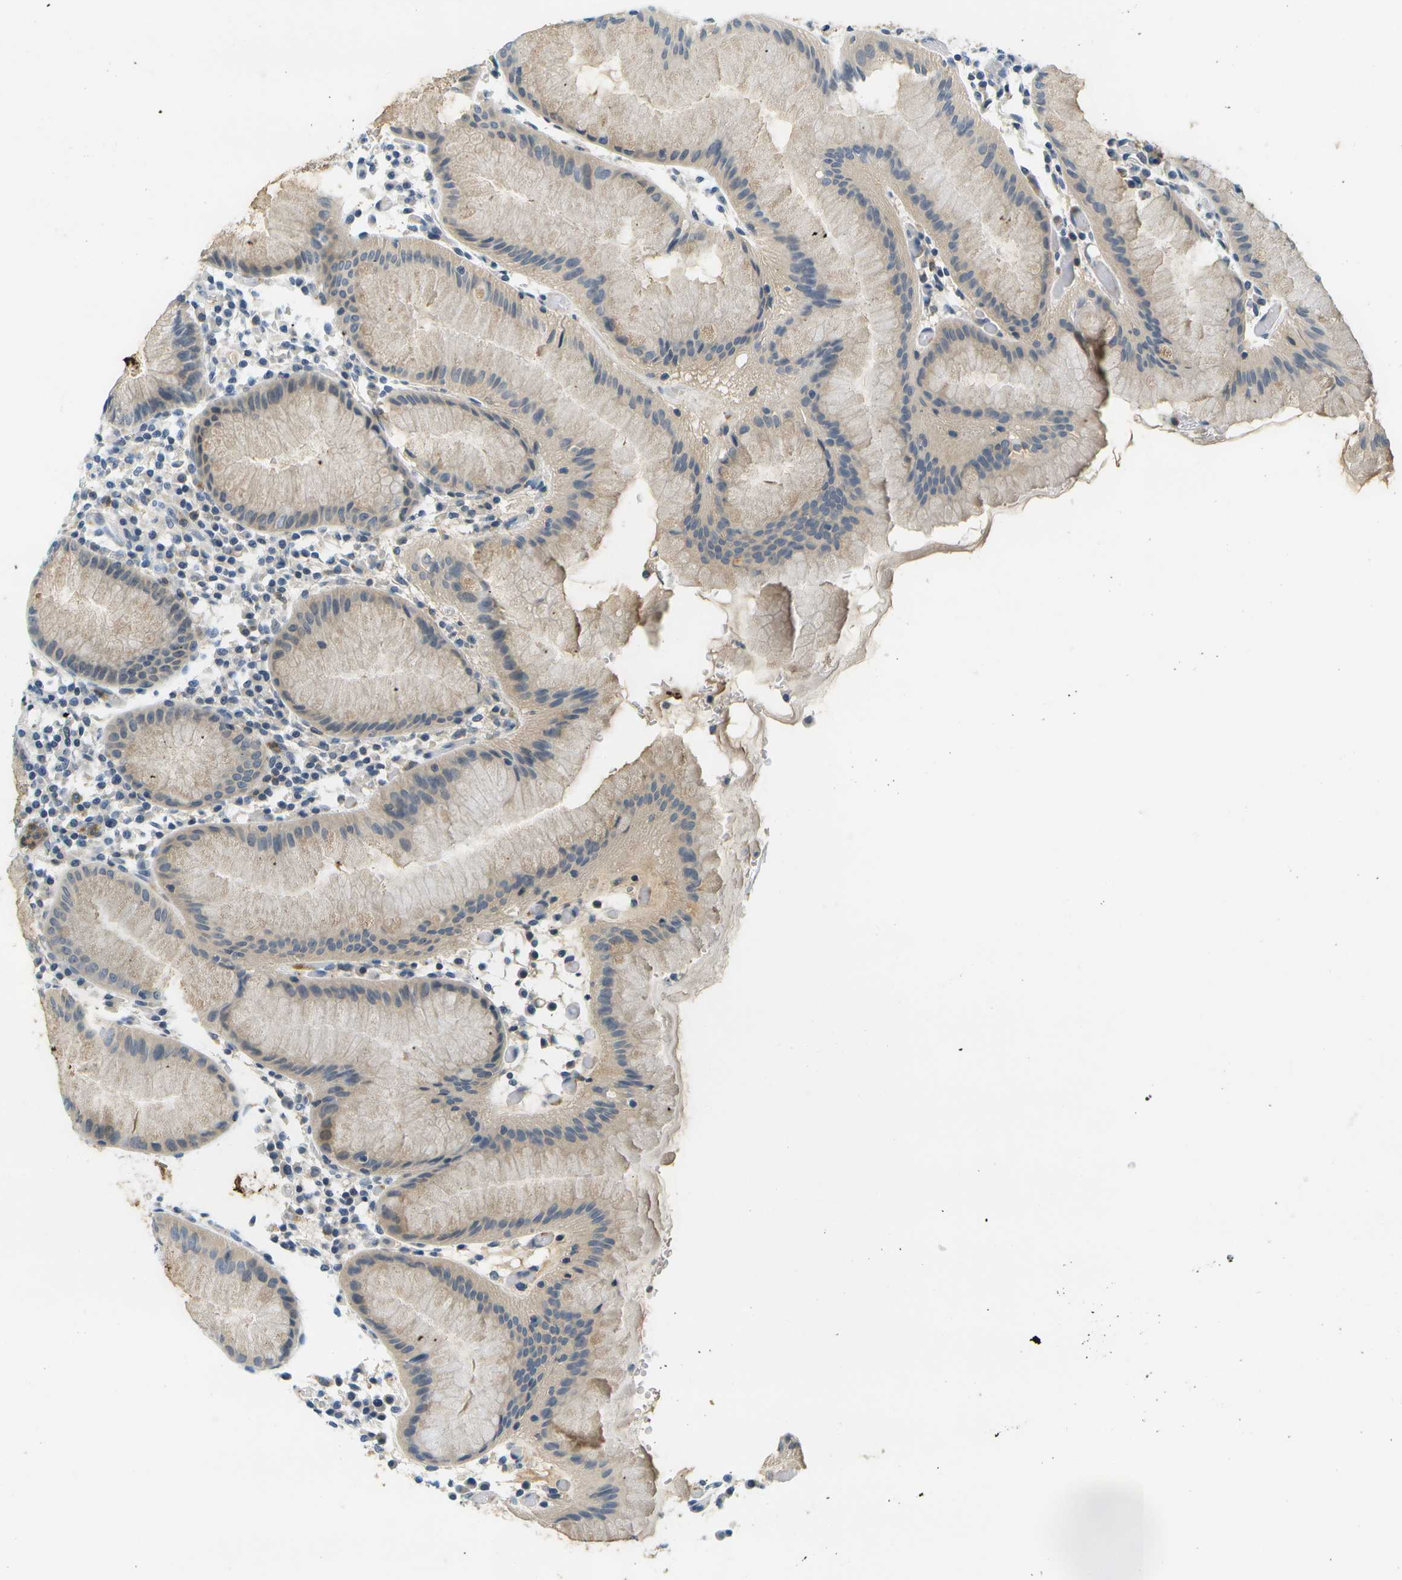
{"staining": {"intensity": "weak", "quantity": "25%-75%", "location": "cytoplasmic/membranous"}, "tissue": "stomach", "cell_type": "Glandular cells", "image_type": "normal", "snomed": [{"axis": "morphology", "description": "Normal tissue, NOS"}, {"axis": "topography", "description": "Stomach"}, {"axis": "topography", "description": "Stomach, lower"}], "caption": "Stomach stained for a protein exhibits weak cytoplasmic/membranous positivity in glandular cells. The protein is stained brown, and the nuclei are stained in blue (DAB IHC with brightfield microscopy, high magnification).", "gene": "RASGRP2", "patient": {"sex": "female", "age": 75}}